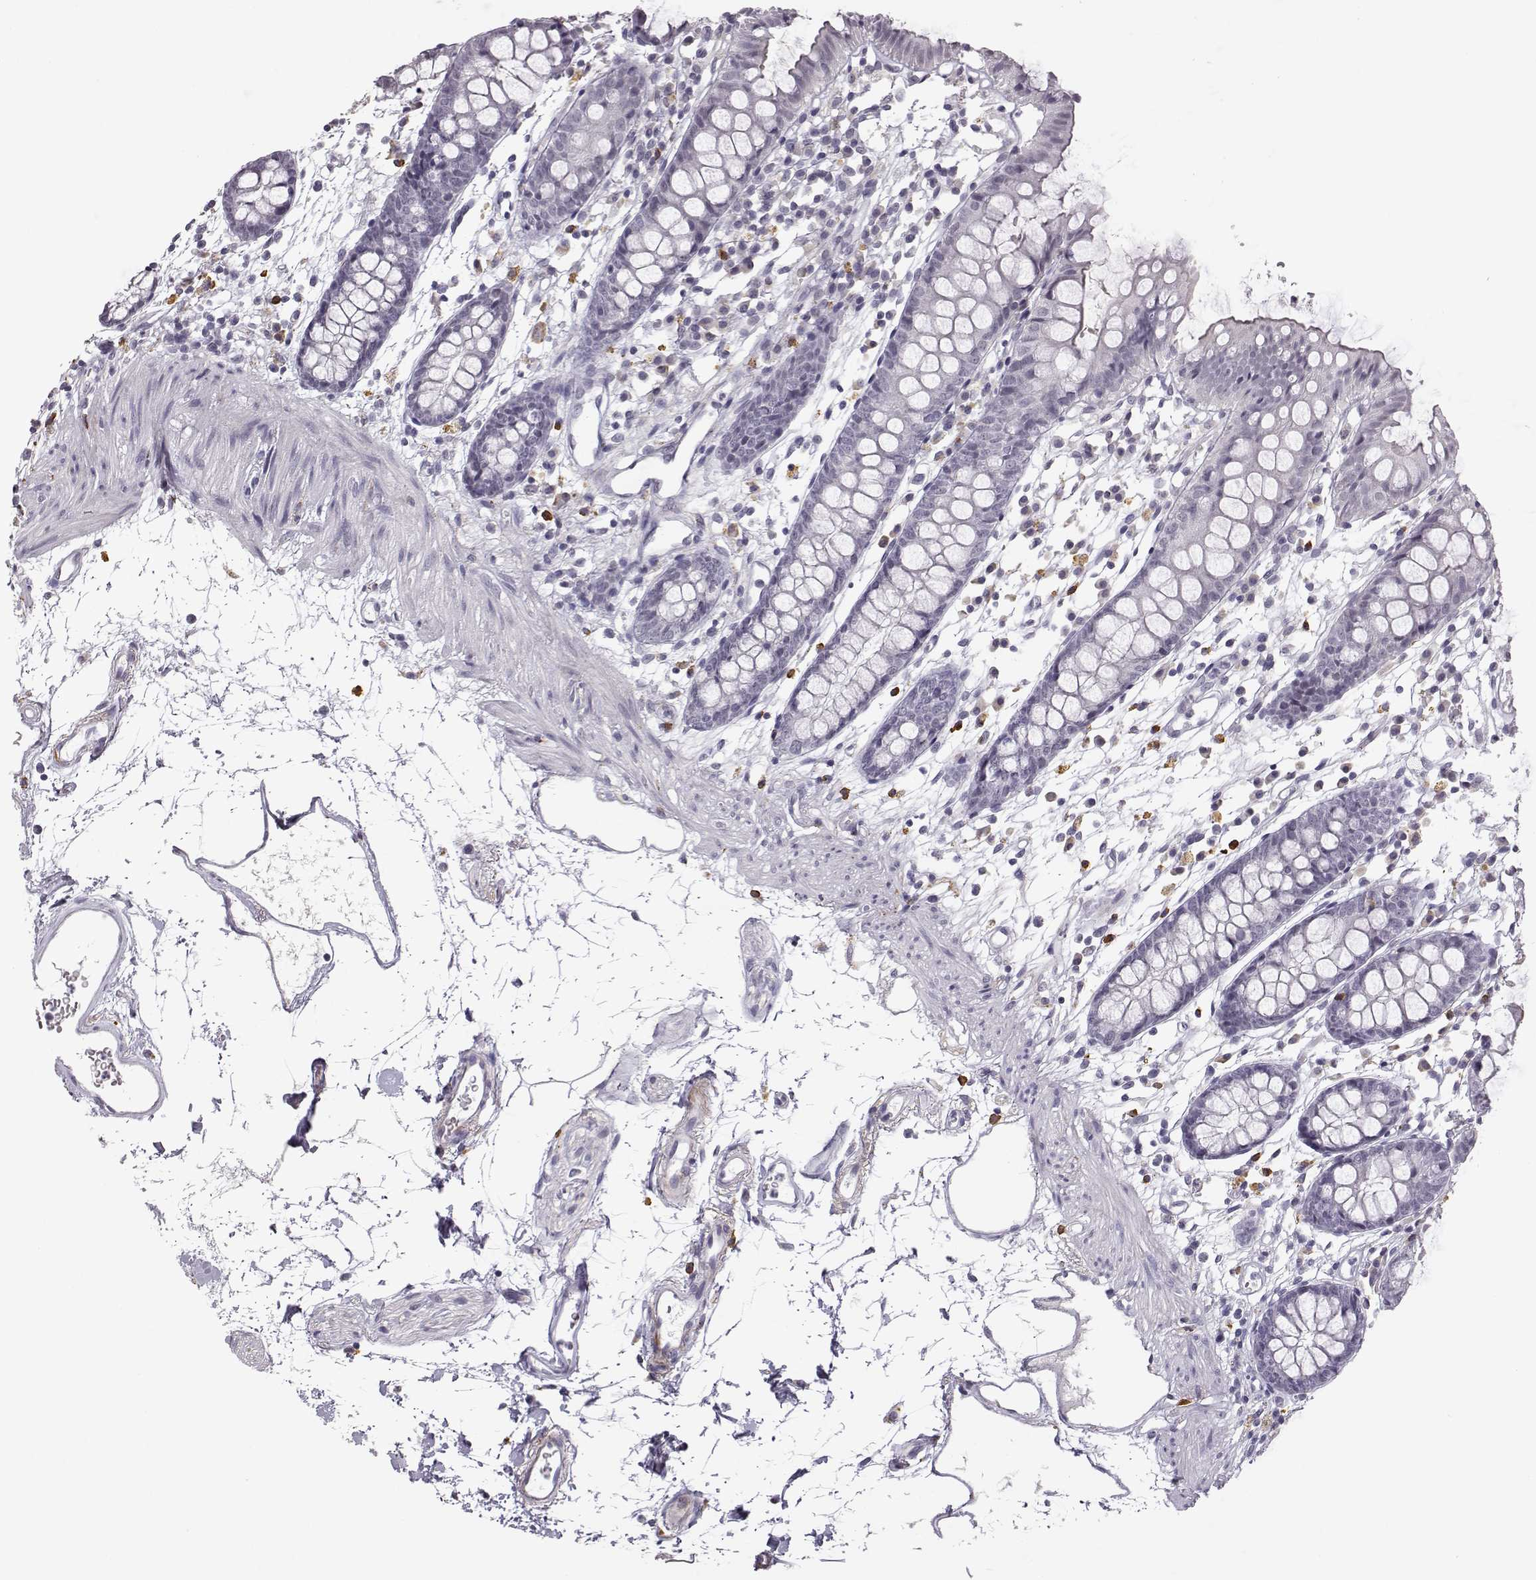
{"staining": {"intensity": "negative", "quantity": "none", "location": "none"}, "tissue": "colon", "cell_type": "Endothelial cells", "image_type": "normal", "snomed": [{"axis": "morphology", "description": "Normal tissue, NOS"}, {"axis": "topography", "description": "Colon"}], "caption": "Immunohistochemistry histopathology image of unremarkable colon stained for a protein (brown), which reveals no staining in endothelial cells.", "gene": "VGF", "patient": {"sex": "female", "age": 84}}